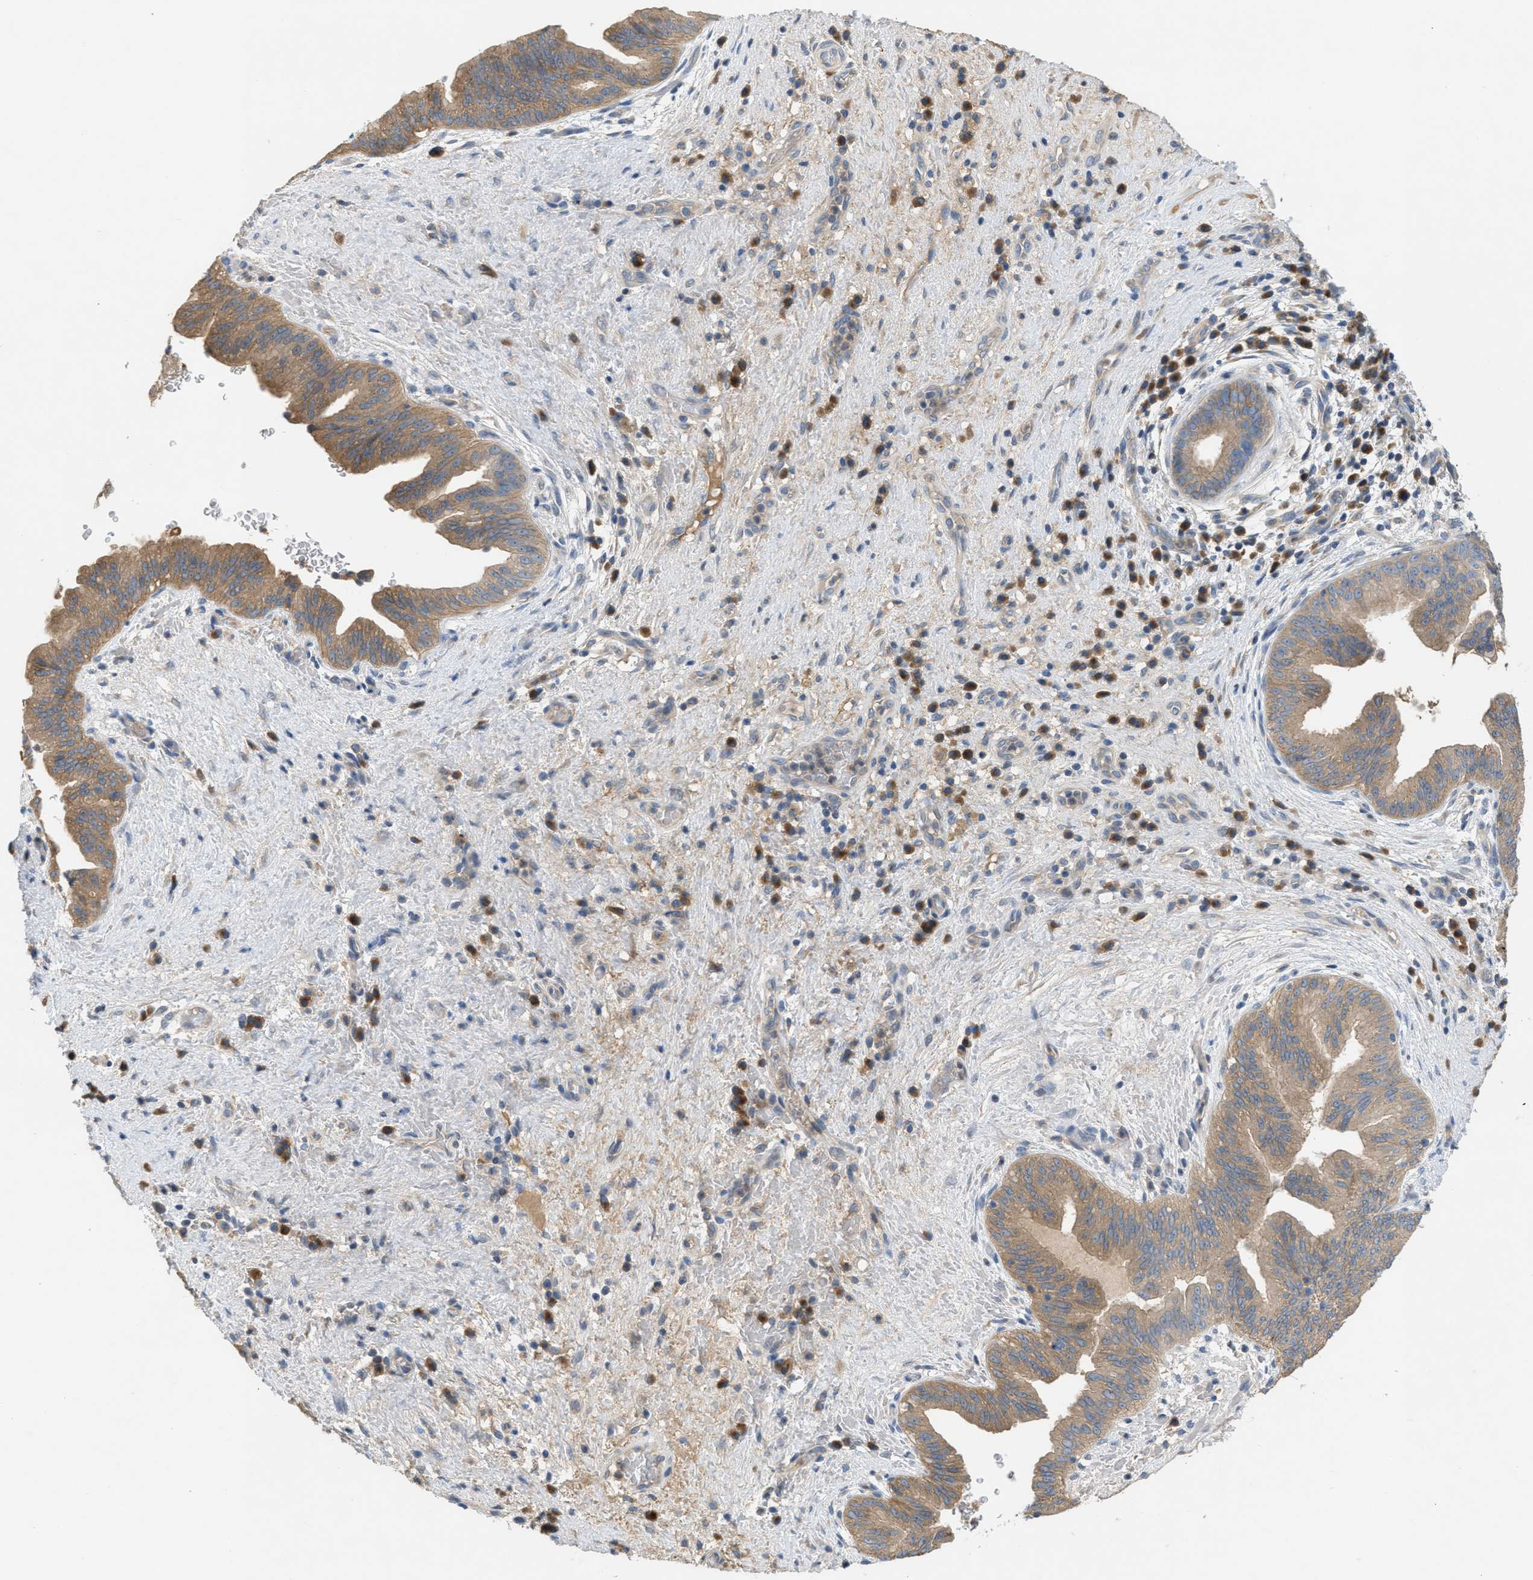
{"staining": {"intensity": "moderate", "quantity": ">75%", "location": "cytoplasmic/membranous"}, "tissue": "liver cancer", "cell_type": "Tumor cells", "image_type": "cancer", "snomed": [{"axis": "morphology", "description": "Cholangiocarcinoma"}, {"axis": "topography", "description": "Liver"}], "caption": "An image showing moderate cytoplasmic/membranous positivity in about >75% of tumor cells in liver cancer, as visualized by brown immunohistochemical staining.", "gene": "UBA5", "patient": {"sex": "female", "age": 38}}